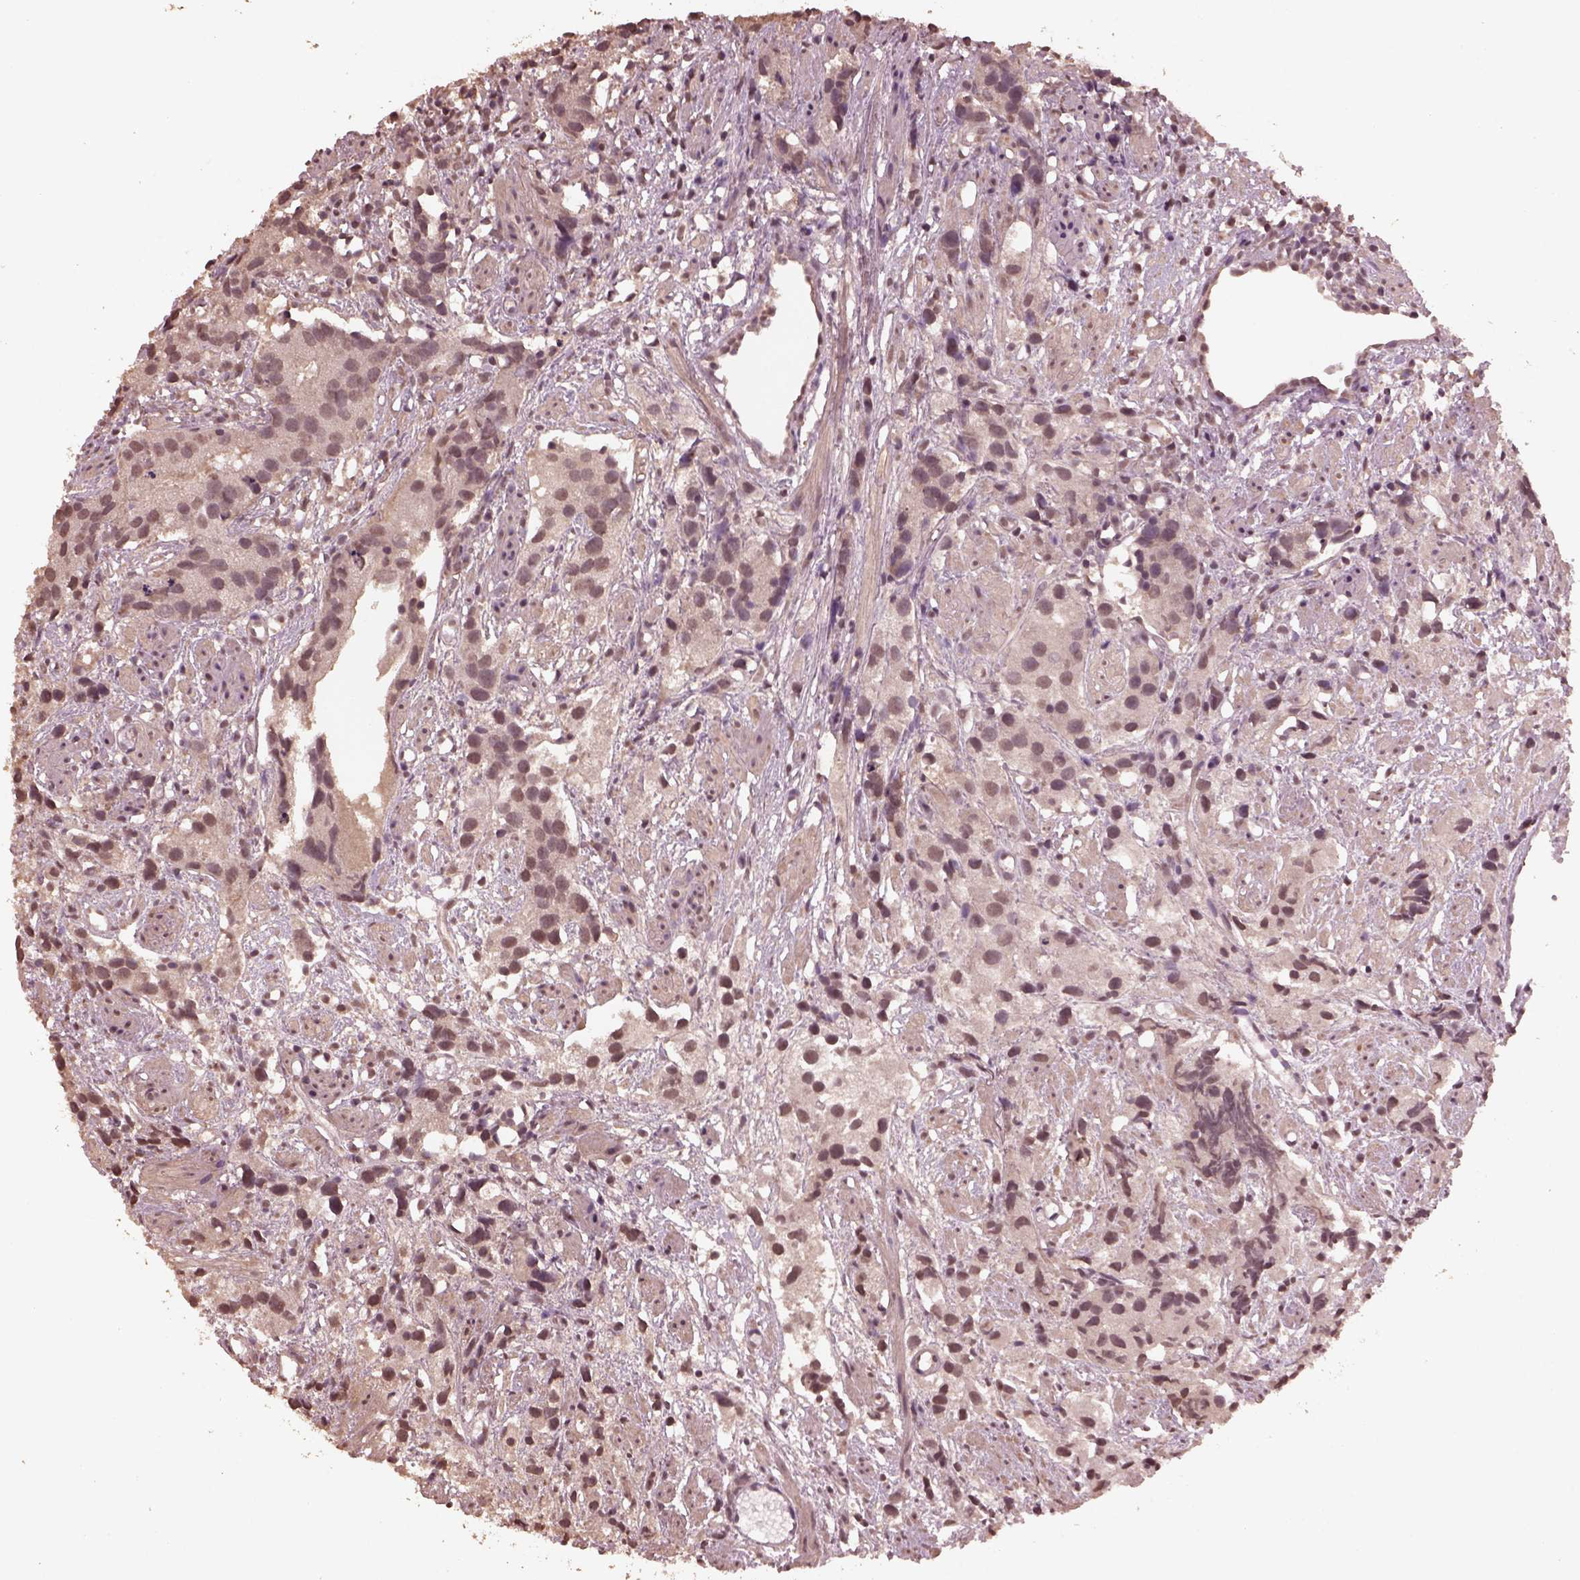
{"staining": {"intensity": "weak", "quantity": "25%-75%", "location": "nuclear"}, "tissue": "prostate cancer", "cell_type": "Tumor cells", "image_type": "cancer", "snomed": [{"axis": "morphology", "description": "Adenocarcinoma, High grade"}, {"axis": "topography", "description": "Prostate"}], "caption": "Prostate high-grade adenocarcinoma tissue demonstrates weak nuclear positivity in approximately 25%-75% of tumor cells", "gene": "CPT1C", "patient": {"sex": "male", "age": 68}}